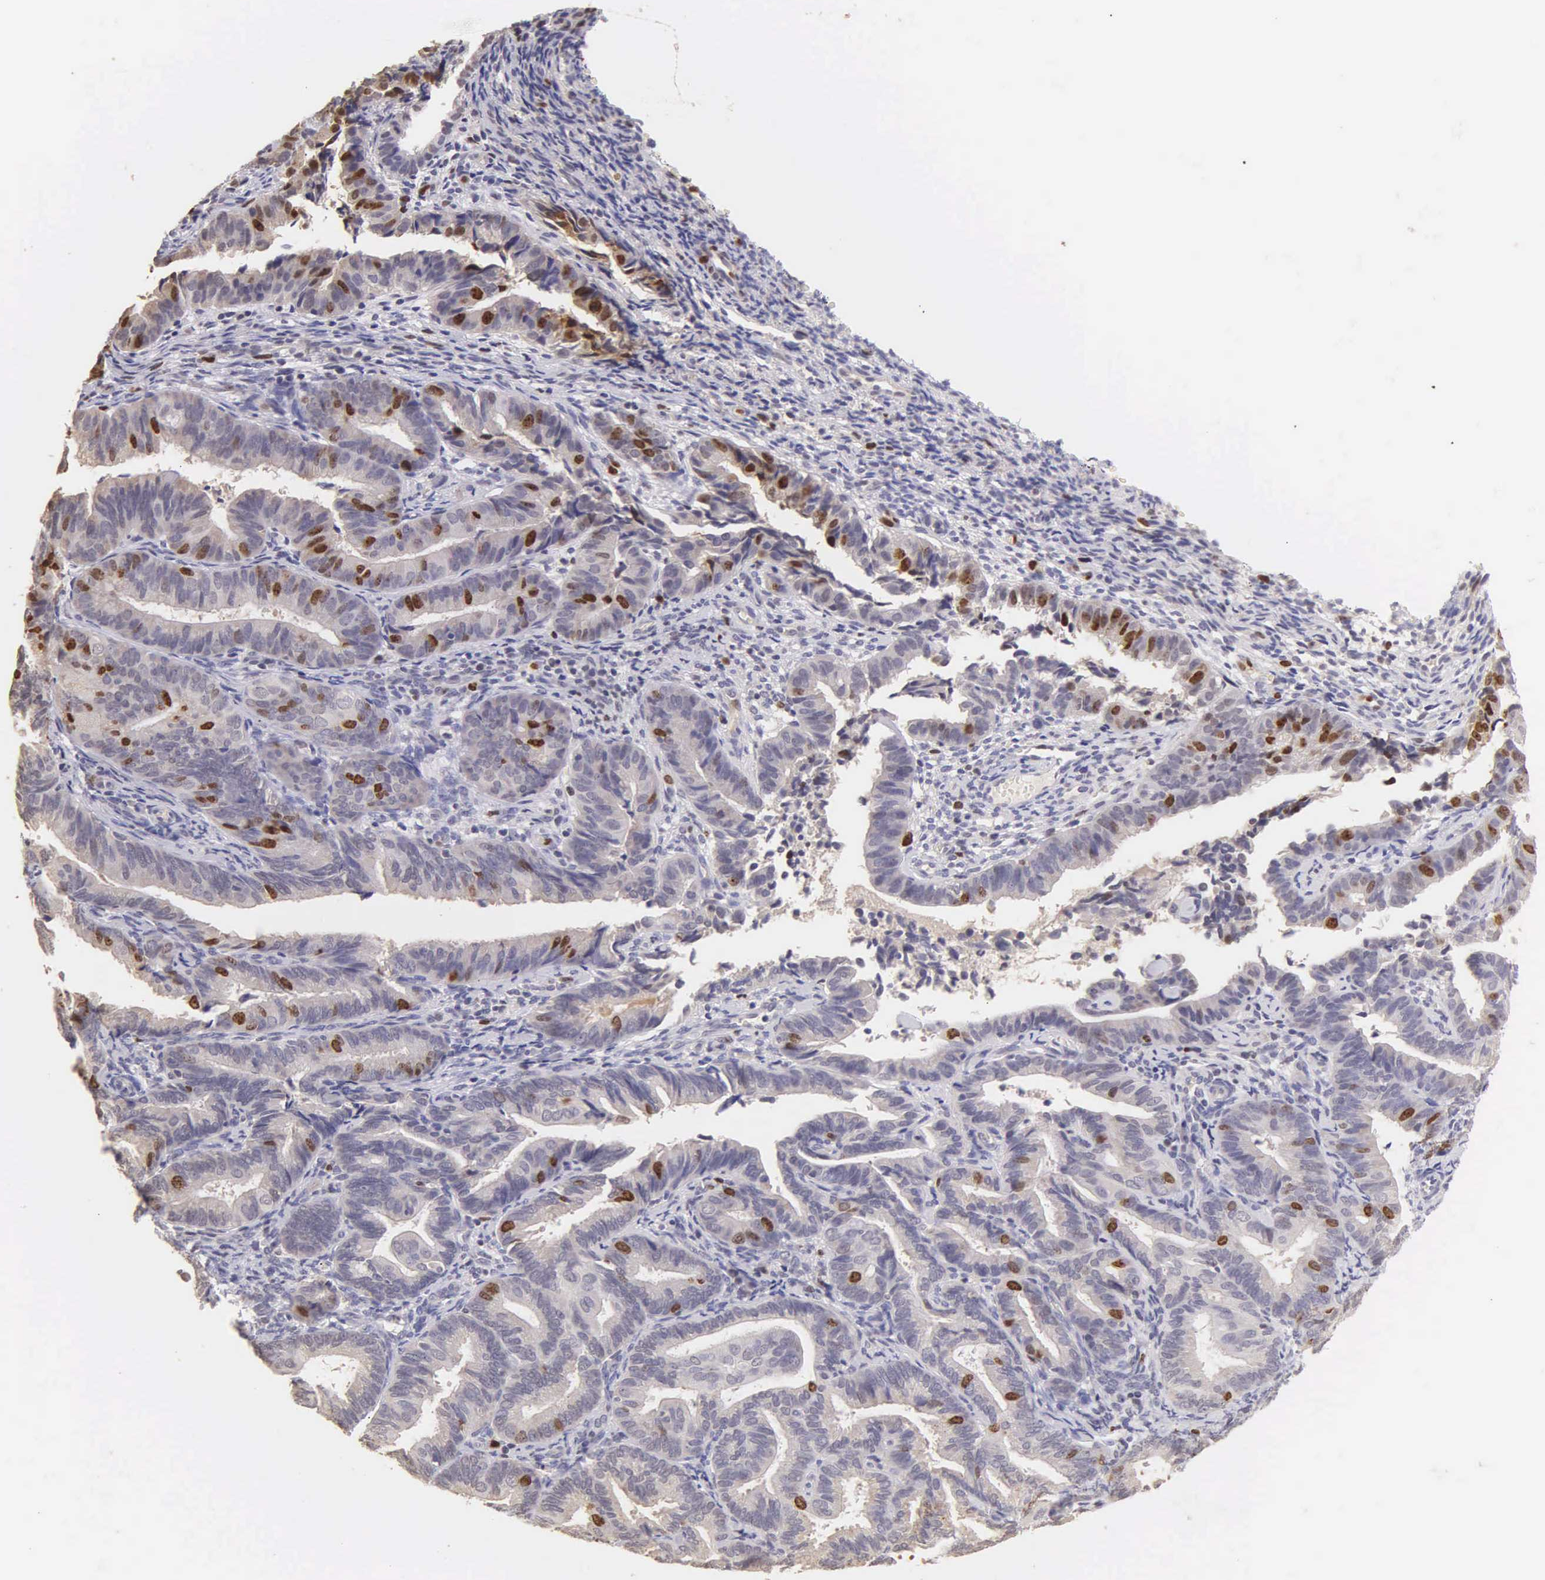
{"staining": {"intensity": "strong", "quantity": "25%-75%", "location": "nuclear"}, "tissue": "endometrial cancer", "cell_type": "Tumor cells", "image_type": "cancer", "snomed": [{"axis": "morphology", "description": "Adenocarcinoma, NOS"}, {"axis": "topography", "description": "Endometrium"}], "caption": "High-magnification brightfield microscopy of endometrial cancer stained with DAB (3,3'-diaminobenzidine) (brown) and counterstained with hematoxylin (blue). tumor cells exhibit strong nuclear positivity is identified in approximately25%-75% of cells. (DAB = brown stain, brightfield microscopy at high magnification).", "gene": "MKI67", "patient": {"sex": "female", "age": 63}}